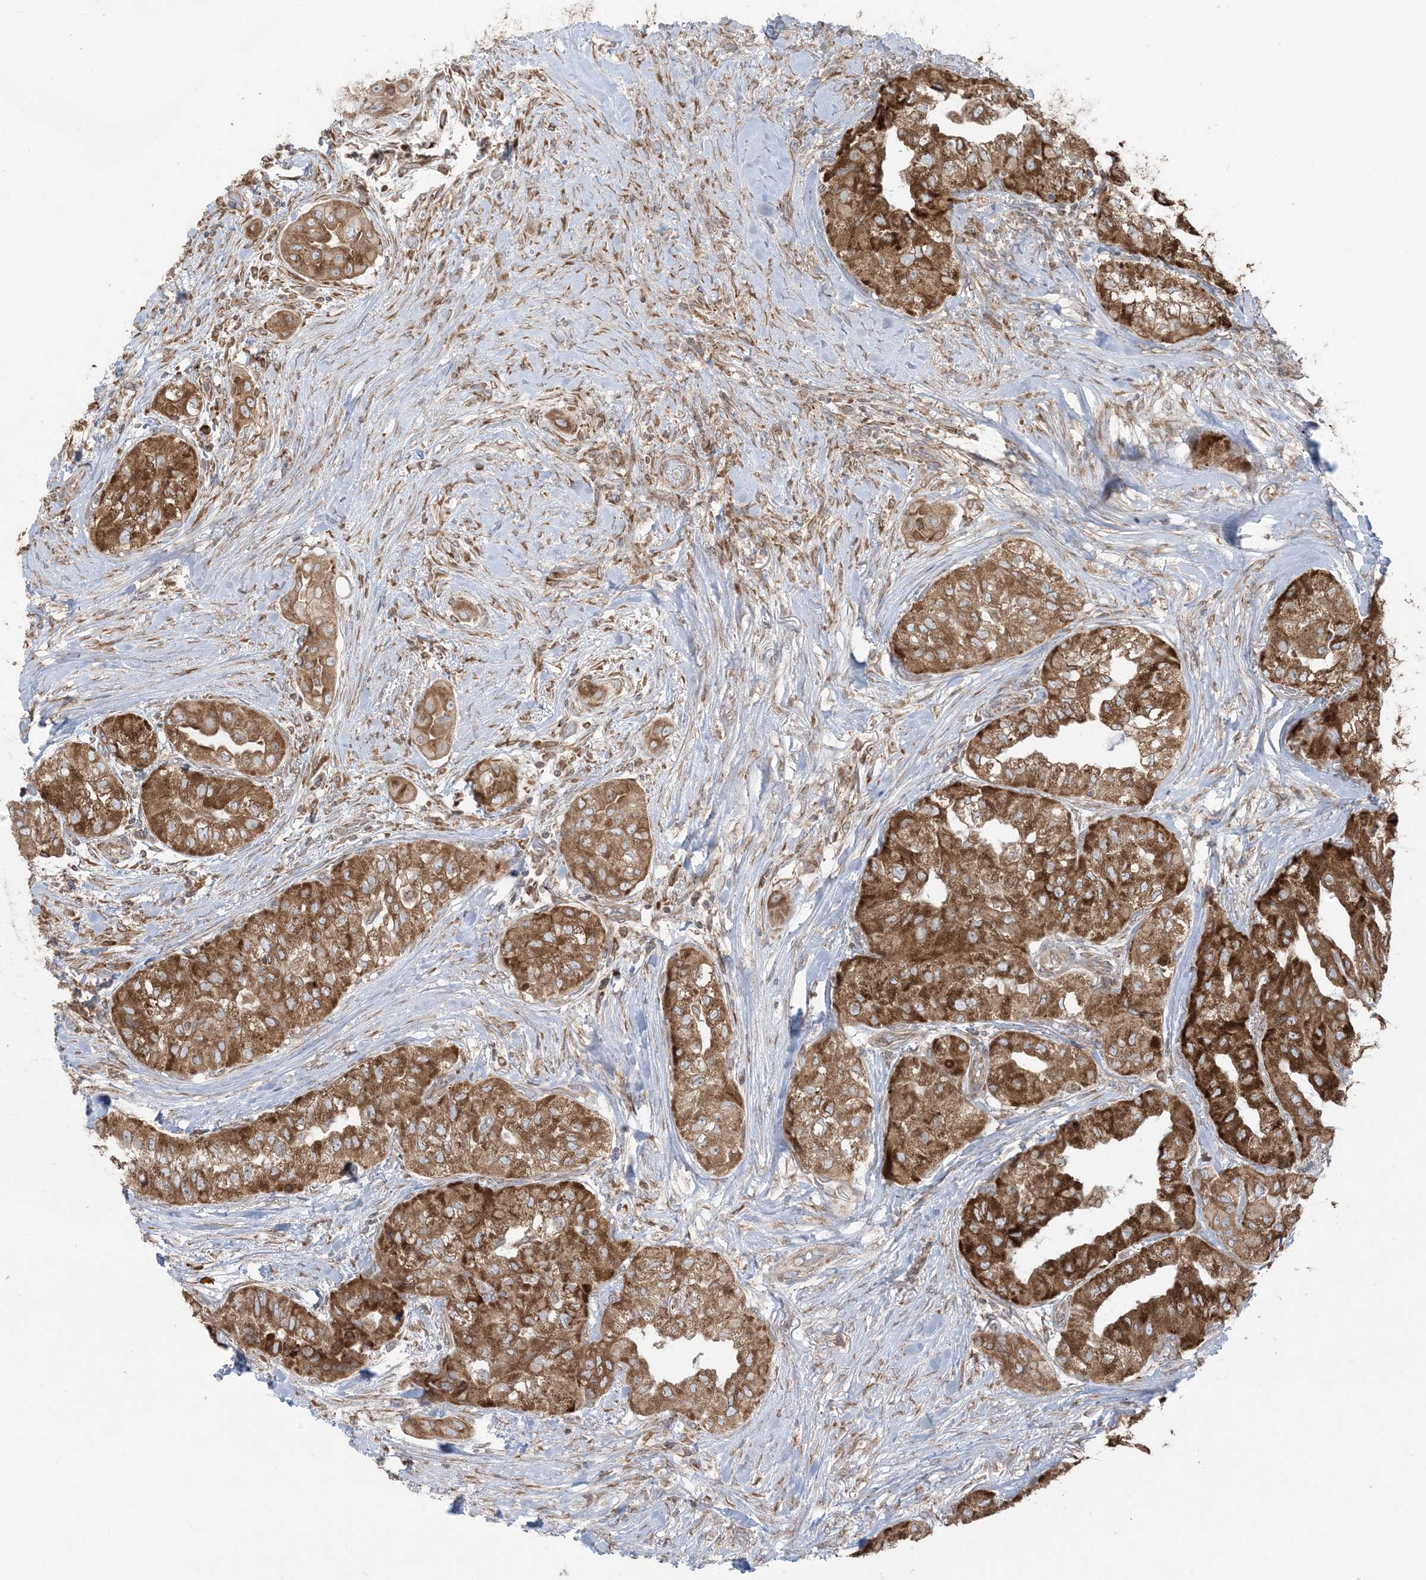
{"staining": {"intensity": "strong", "quantity": ">75%", "location": "cytoplasmic/membranous"}, "tissue": "thyroid cancer", "cell_type": "Tumor cells", "image_type": "cancer", "snomed": [{"axis": "morphology", "description": "Papillary adenocarcinoma, NOS"}, {"axis": "topography", "description": "Thyroid gland"}], "caption": "Immunohistochemistry photomicrograph of papillary adenocarcinoma (thyroid) stained for a protein (brown), which shows high levels of strong cytoplasmic/membranous positivity in approximately >75% of tumor cells.", "gene": "UBXN4", "patient": {"sex": "female", "age": 59}}